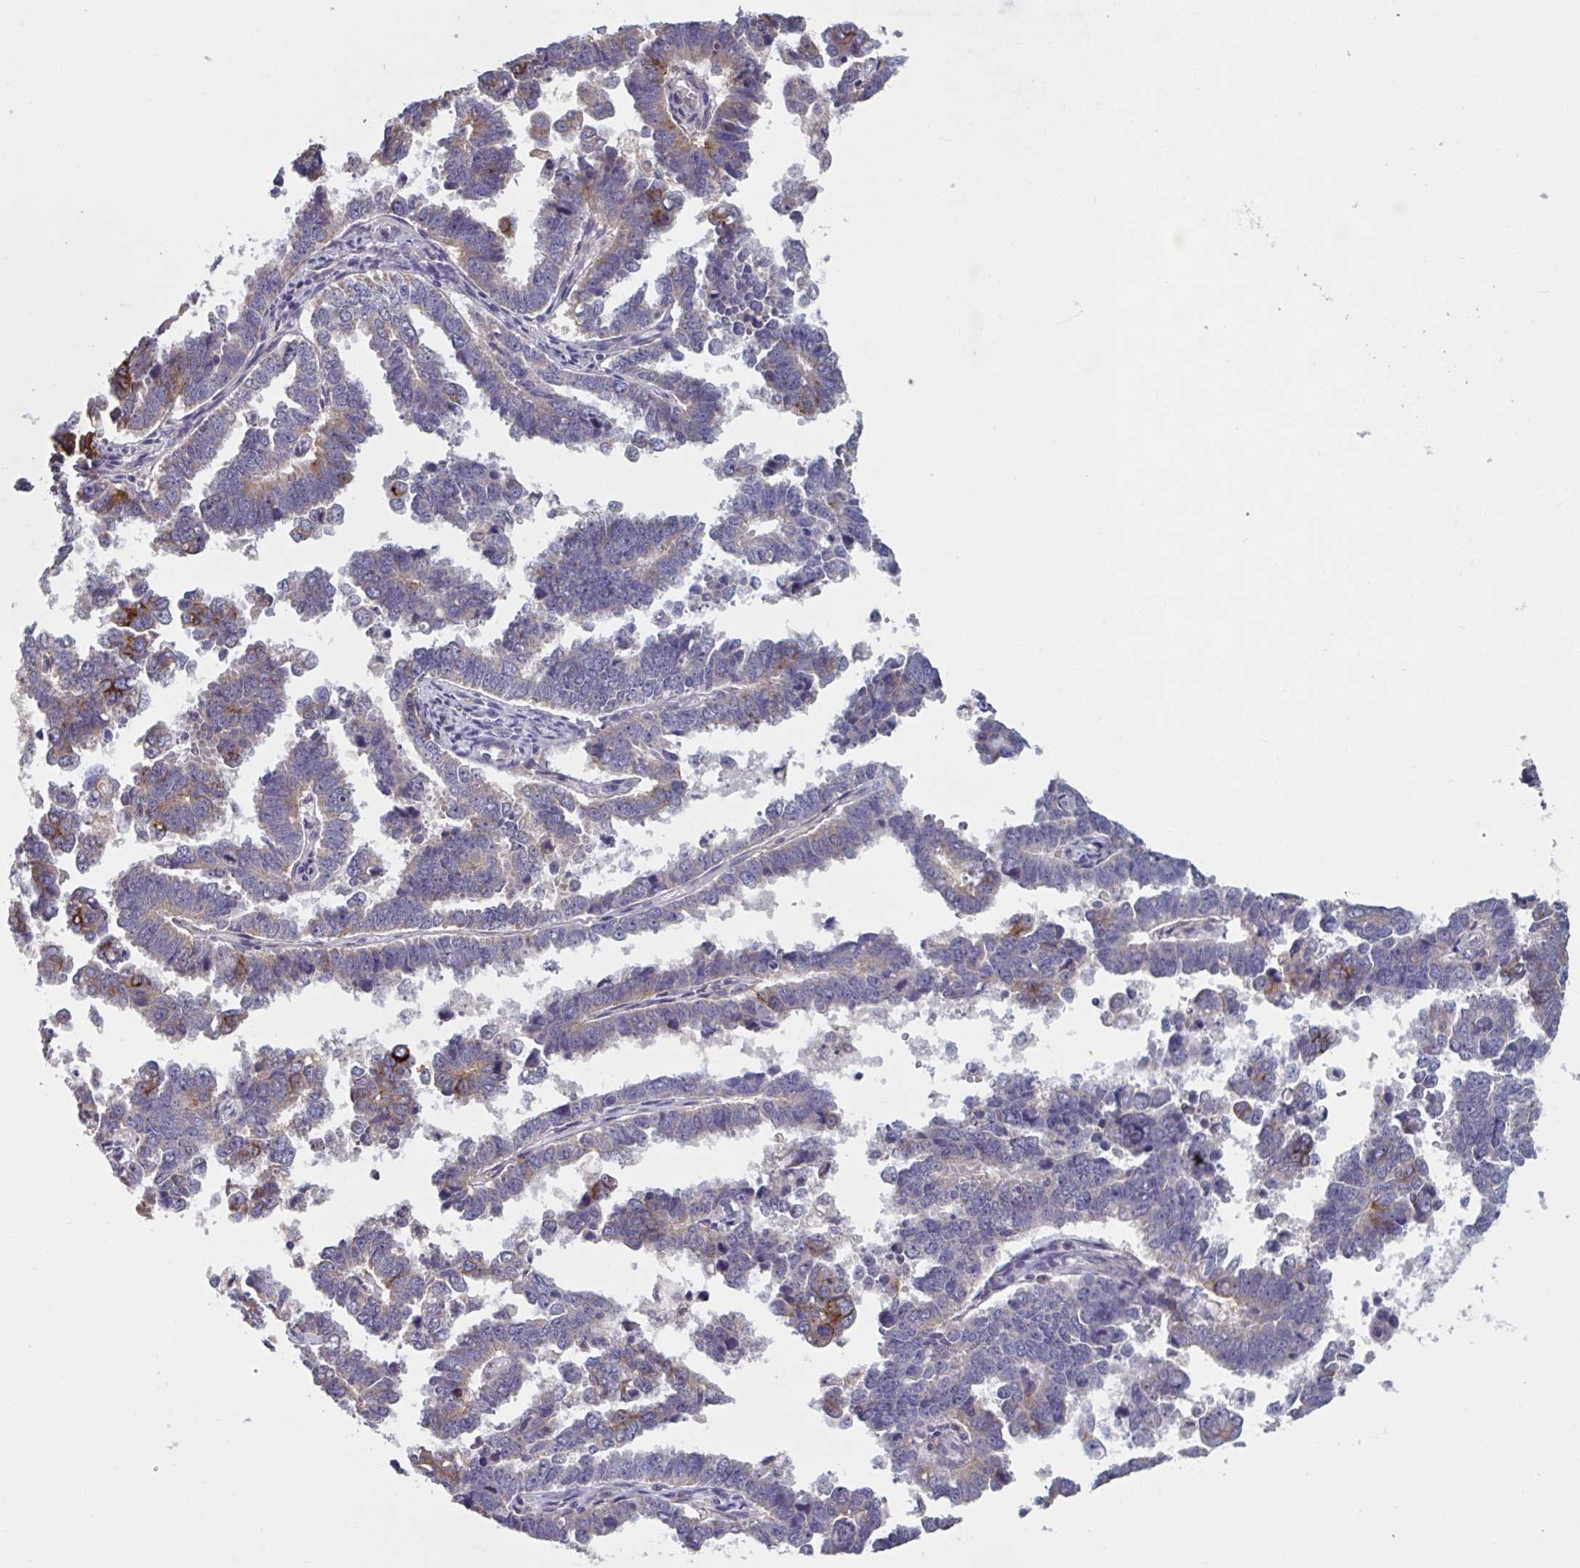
{"staining": {"intensity": "moderate", "quantity": "<25%", "location": "cytoplasmic/membranous"}, "tissue": "endometrial cancer", "cell_type": "Tumor cells", "image_type": "cancer", "snomed": [{"axis": "morphology", "description": "Adenocarcinoma, NOS"}, {"axis": "topography", "description": "Endometrium"}], "caption": "The histopathology image reveals a brown stain indicating the presence of a protein in the cytoplasmic/membranous of tumor cells in endometrial cancer (adenocarcinoma).", "gene": "CD1E", "patient": {"sex": "female", "age": 75}}